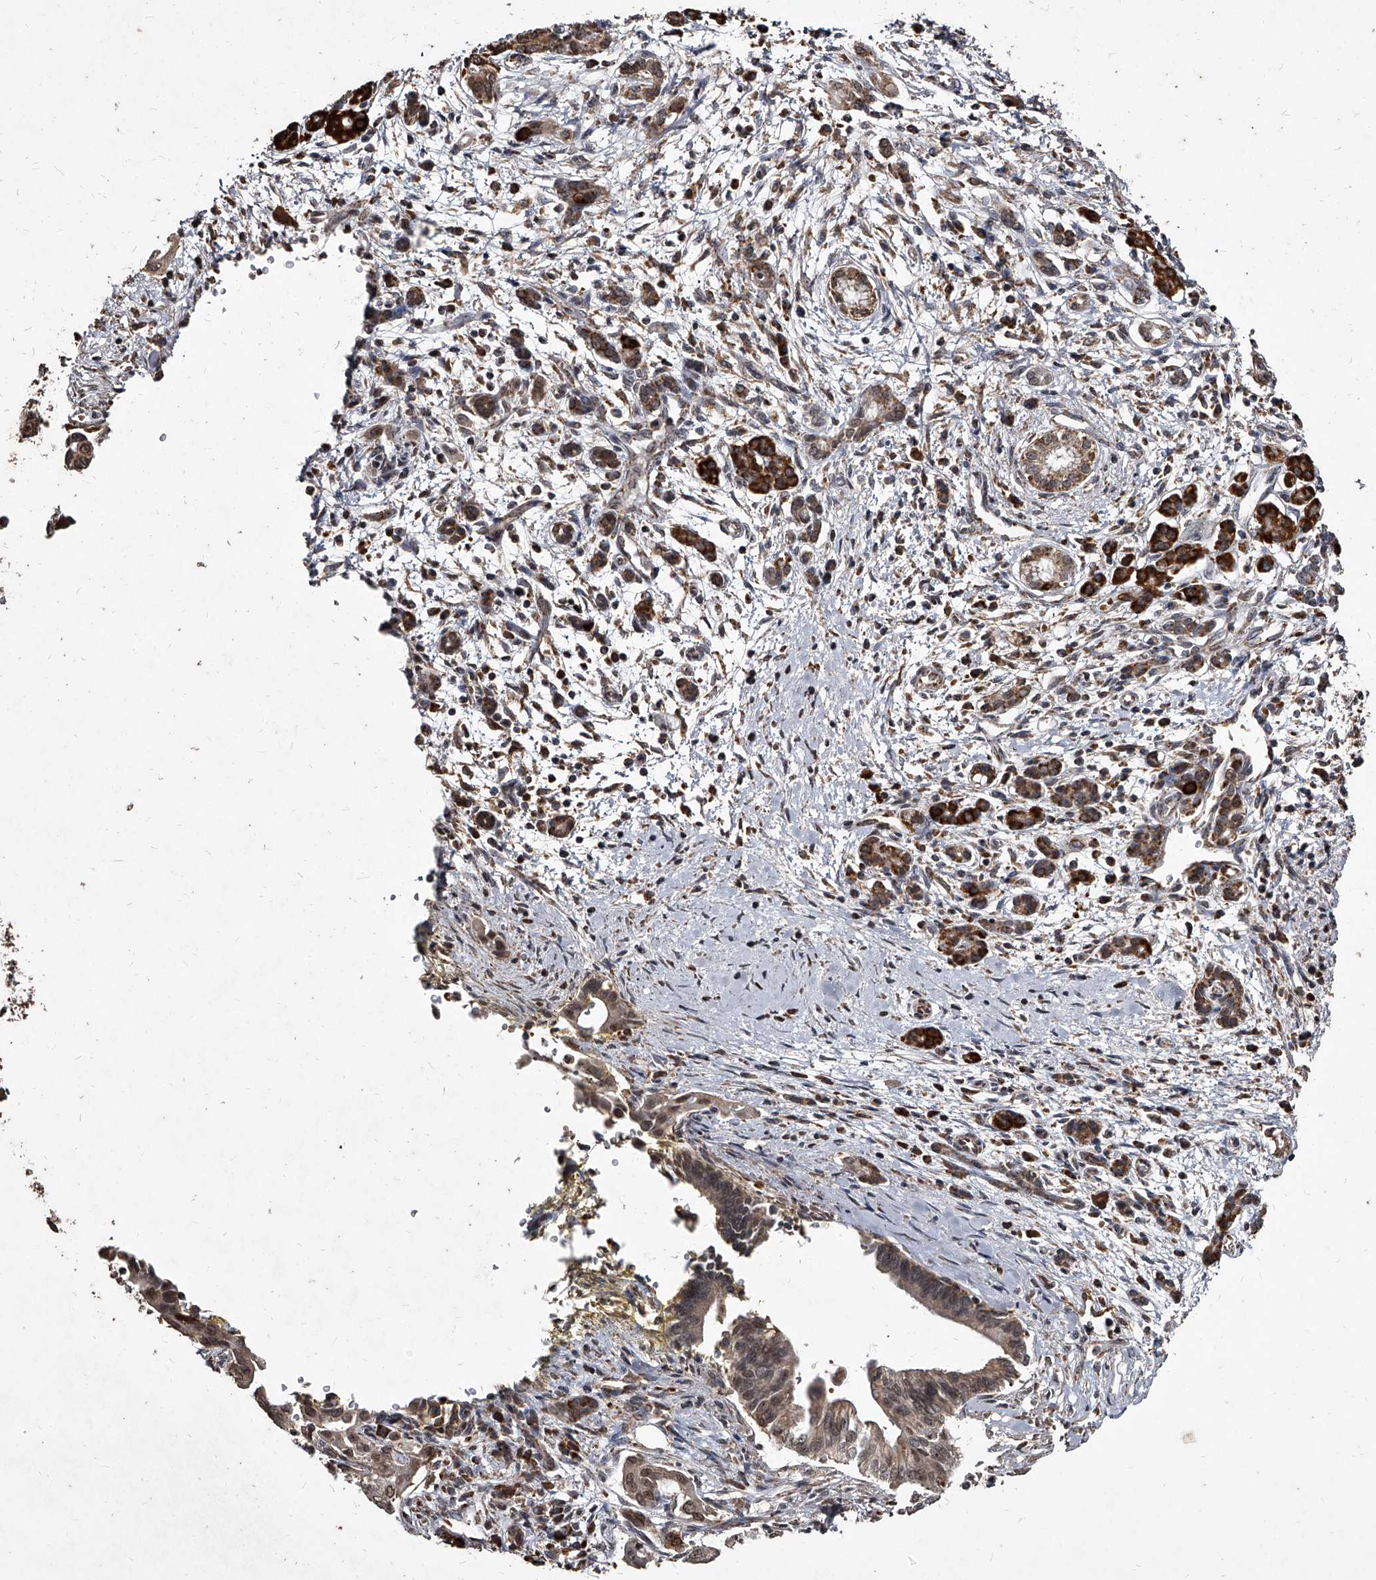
{"staining": {"intensity": "weak", "quantity": ">75%", "location": "cytoplasmic/membranous,nuclear"}, "tissue": "pancreatic cancer", "cell_type": "Tumor cells", "image_type": "cancer", "snomed": [{"axis": "morphology", "description": "Adenocarcinoma, NOS"}, {"axis": "topography", "description": "Pancreas"}], "caption": "Immunohistochemistry histopathology image of neoplastic tissue: human pancreatic cancer stained using immunohistochemistry exhibits low levels of weak protein expression localized specifically in the cytoplasmic/membranous and nuclear of tumor cells, appearing as a cytoplasmic/membranous and nuclear brown color.", "gene": "GPR183", "patient": {"sex": "male", "age": 58}}